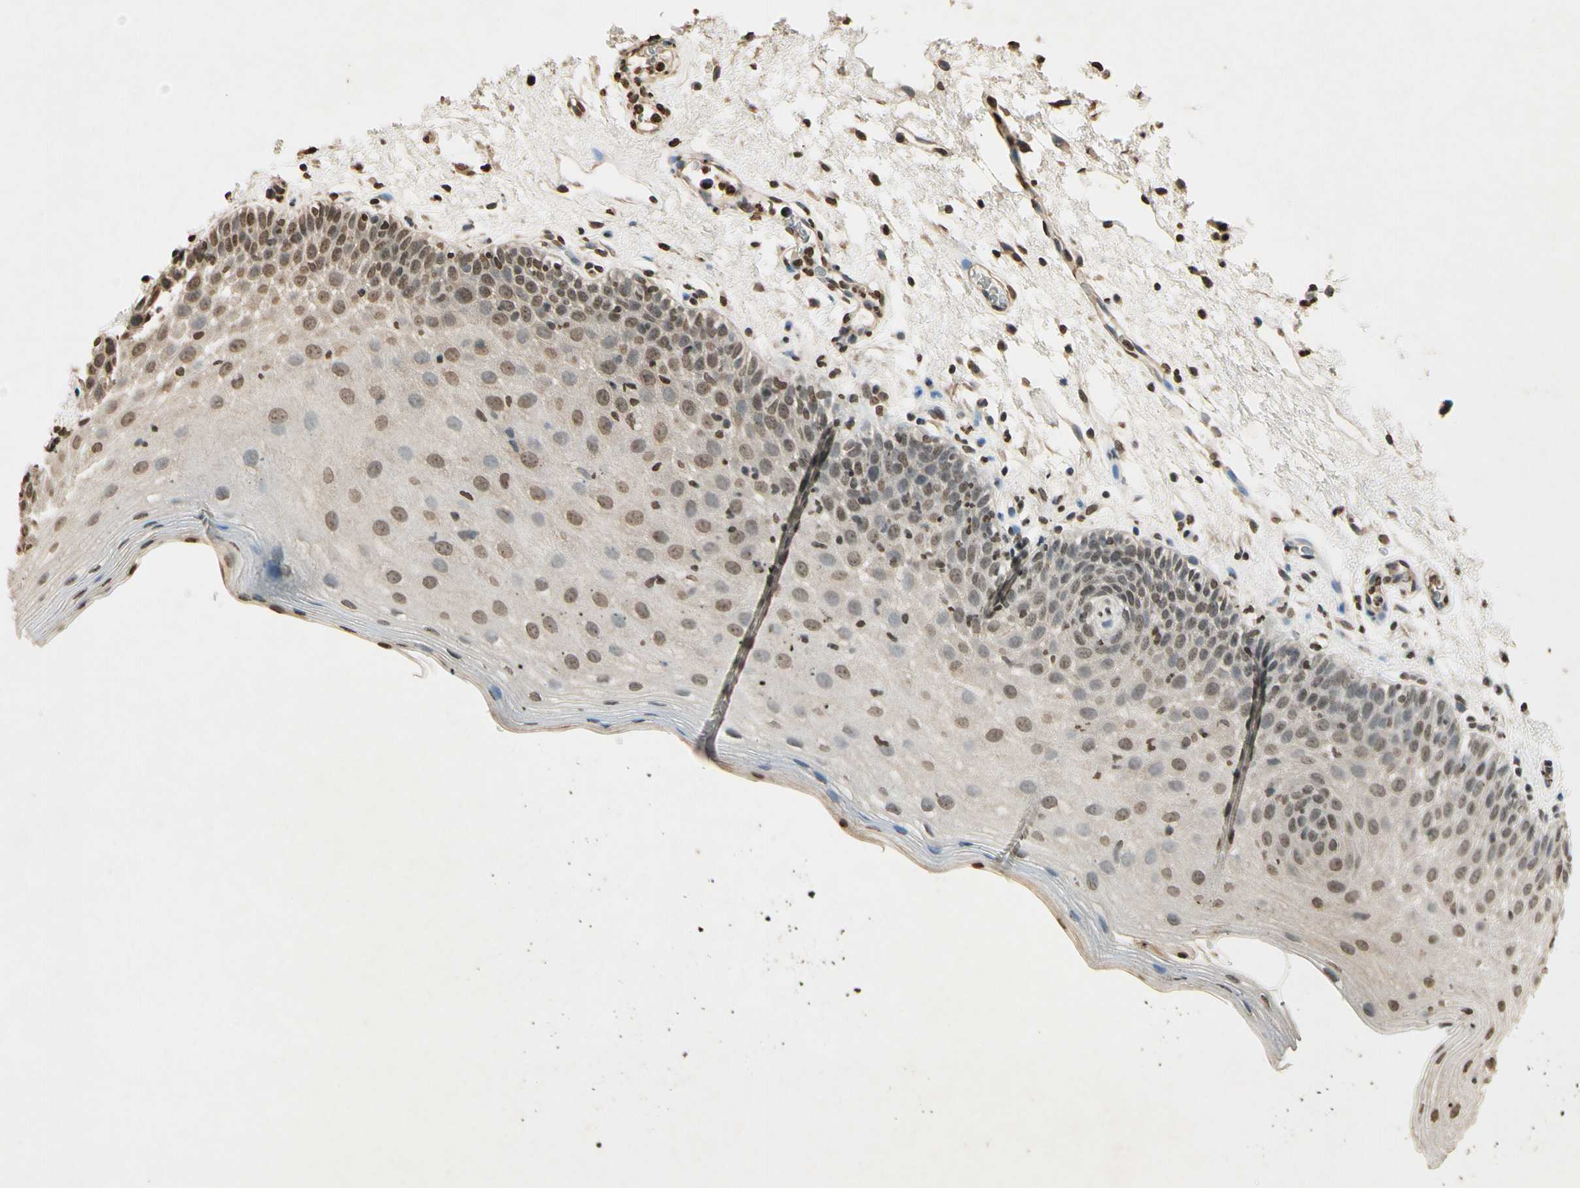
{"staining": {"intensity": "weak", "quantity": "25%-75%", "location": "cytoplasmic/membranous,nuclear"}, "tissue": "oral mucosa", "cell_type": "Squamous epithelial cells", "image_type": "normal", "snomed": [{"axis": "morphology", "description": "Normal tissue, NOS"}, {"axis": "morphology", "description": "Squamous cell carcinoma, NOS"}, {"axis": "topography", "description": "Skeletal muscle"}, {"axis": "topography", "description": "Oral tissue"}], "caption": "Protein expression analysis of benign human oral mucosa reveals weak cytoplasmic/membranous,nuclear positivity in about 25%-75% of squamous epithelial cells.", "gene": "TOP1", "patient": {"sex": "male", "age": 71}}